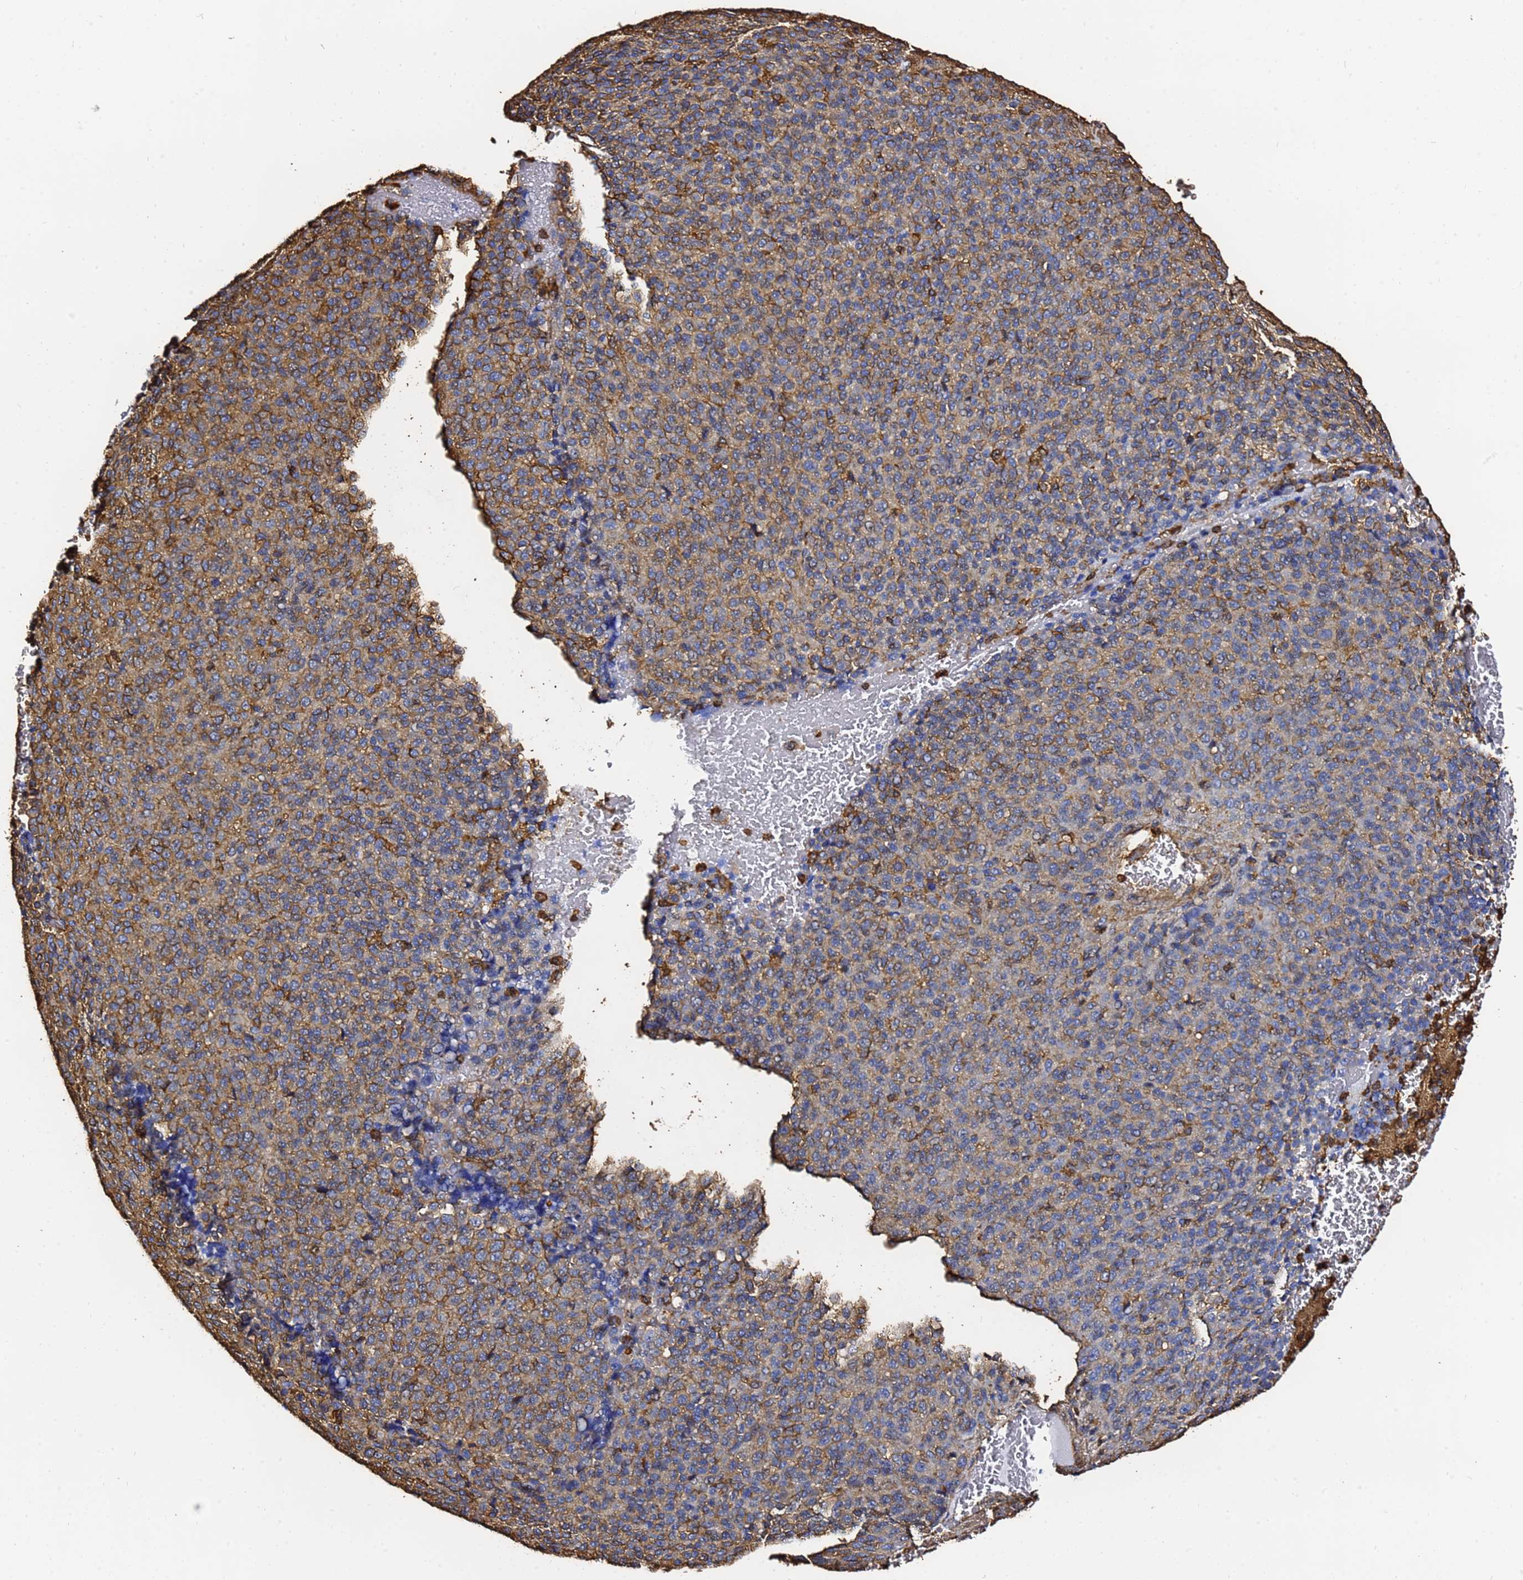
{"staining": {"intensity": "moderate", "quantity": "25%-75%", "location": "cytoplasmic/membranous"}, "tissue": "melanoma", "cell_type": "Tumor cells", "image_type": "cancer", "snomed": [{"axis": "morphology", "description": "Malignant melanoma, Metastatic site"}, {"axis": "topography", "description": "Brain"}], "caption": "Protein staining demonstrates moderate cytoplasmic/membranous positivity in approximately 25%-75% of tumor cells in melanoma. The staining was performed using DAB (3,3'-diaminobenzidine) to visualize the protein expression in brown, while the nuclei were stained in blue with hematoxylin (Magnification: 20x).", "gene": "ACTB", "patient": {"sex": "female", "age": 56}}